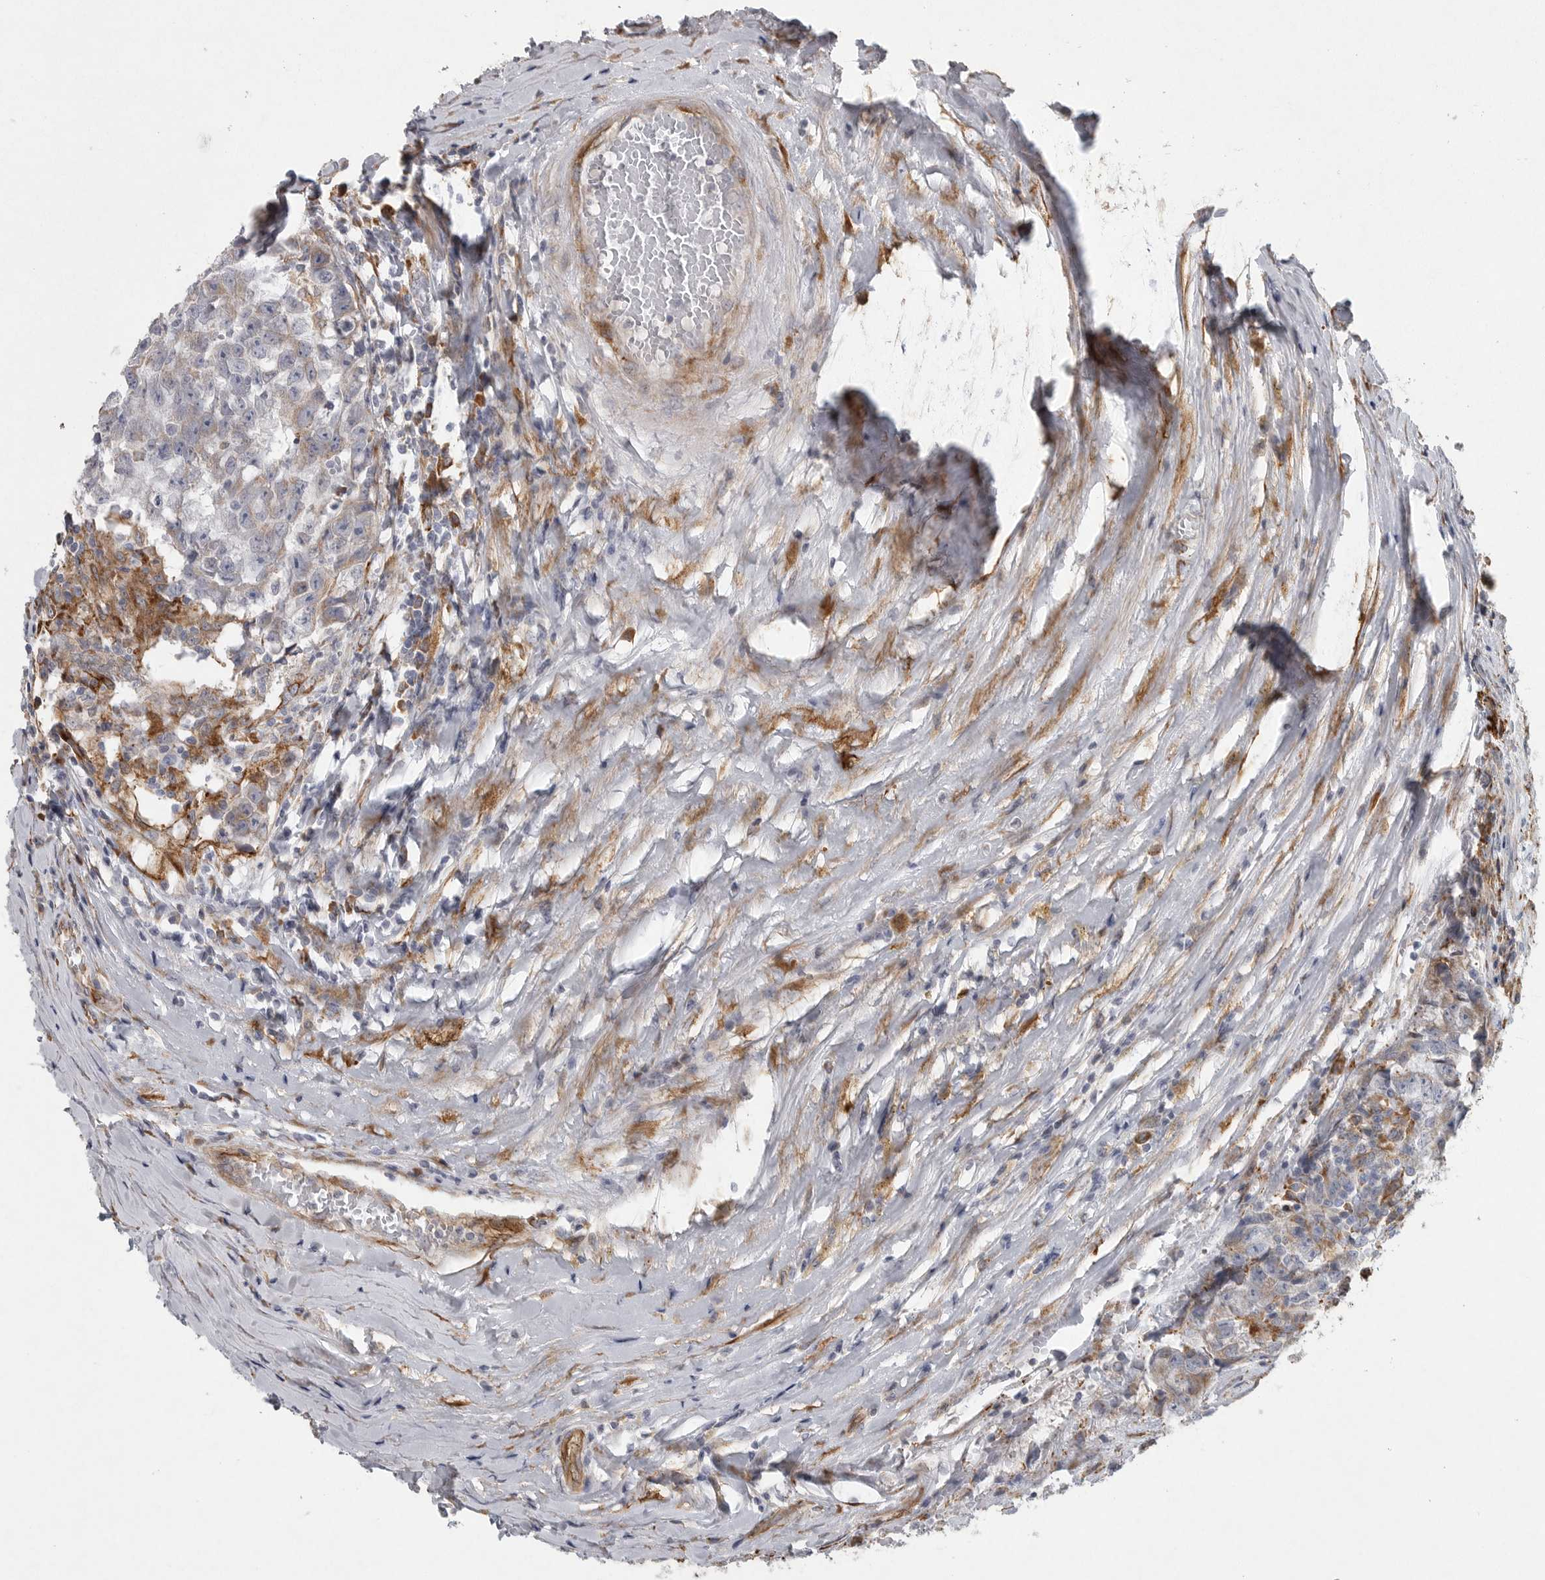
{"staining": {"intensity": "weak", "quantity": "<25%", "location": "cytoplasmic/membranous"}, "tissue": "testis cancer", "cell_type": "Tumor cells", "image_type": "cancer", "snomed": [{"axis": "morphology", "description": "Carcinoma, Embryonal, NOS"}, {"axis": "topography", "description": "Testis"}], "caption": "Tumor cells are negative for protein expression in human testis cancer (embryonal carcinoma).", "gene": "MINPP1", "patient": {"sex": "male", "age": 25}}